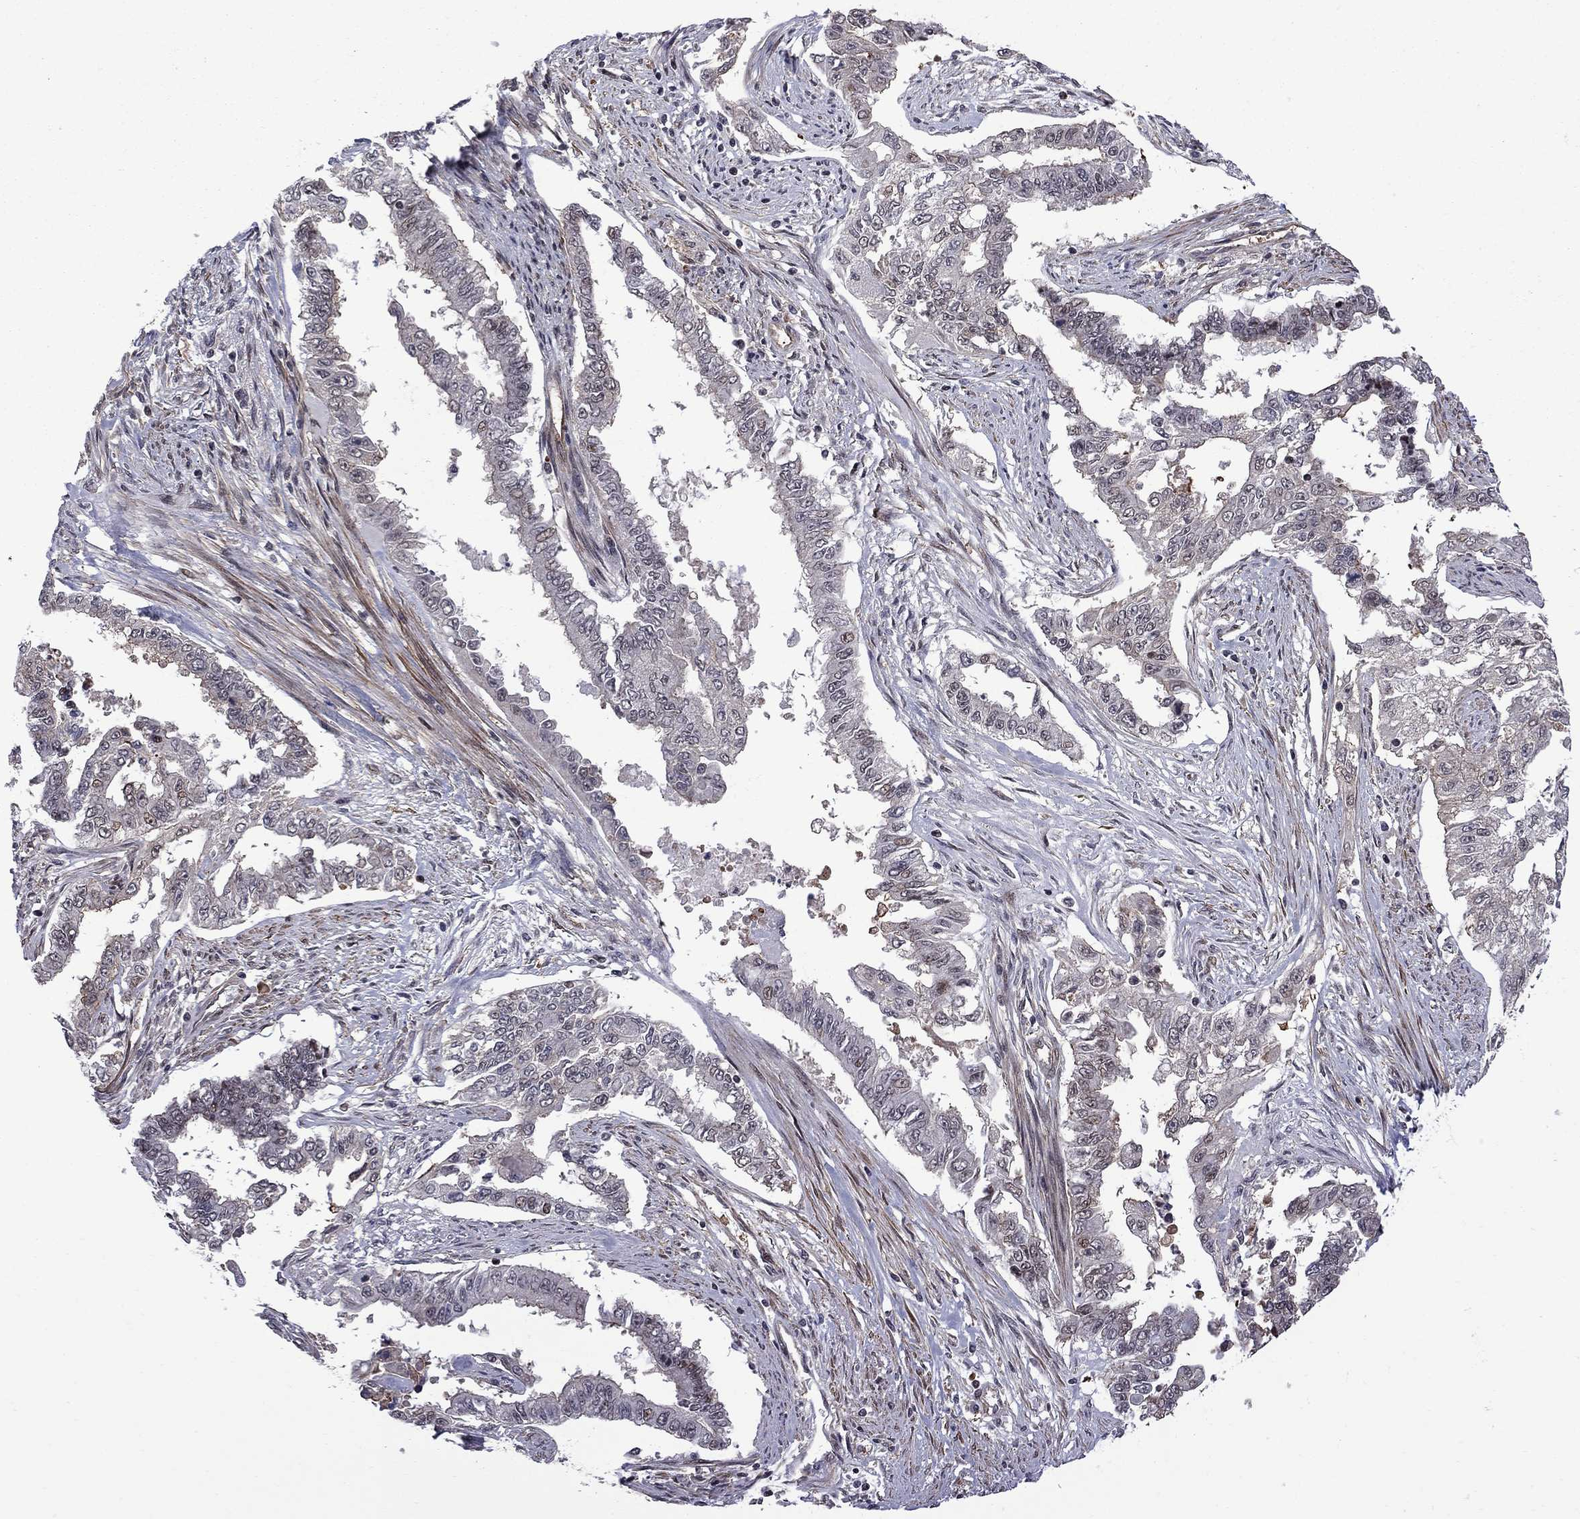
{"staining": {"intensity": "moderate", "quantity": "<25%", "location": "nuclear"}, "tissue": "endometrial cancer", "cell_type": "Tumor cells", "image_type": "cancer", "snomed": [{"axis": "morphology", "description": "Adenocarcinoma, NOS"}, {"axis": "topography", "description": "Uterus"}], "caption": "About <25% of tumor cells in endometrial cancer show moderate nuclear protein expression as visualized by brown immunohistochemical staining.", "gene": "BRF1", "patient": {"sex": "female", "age": 59}}